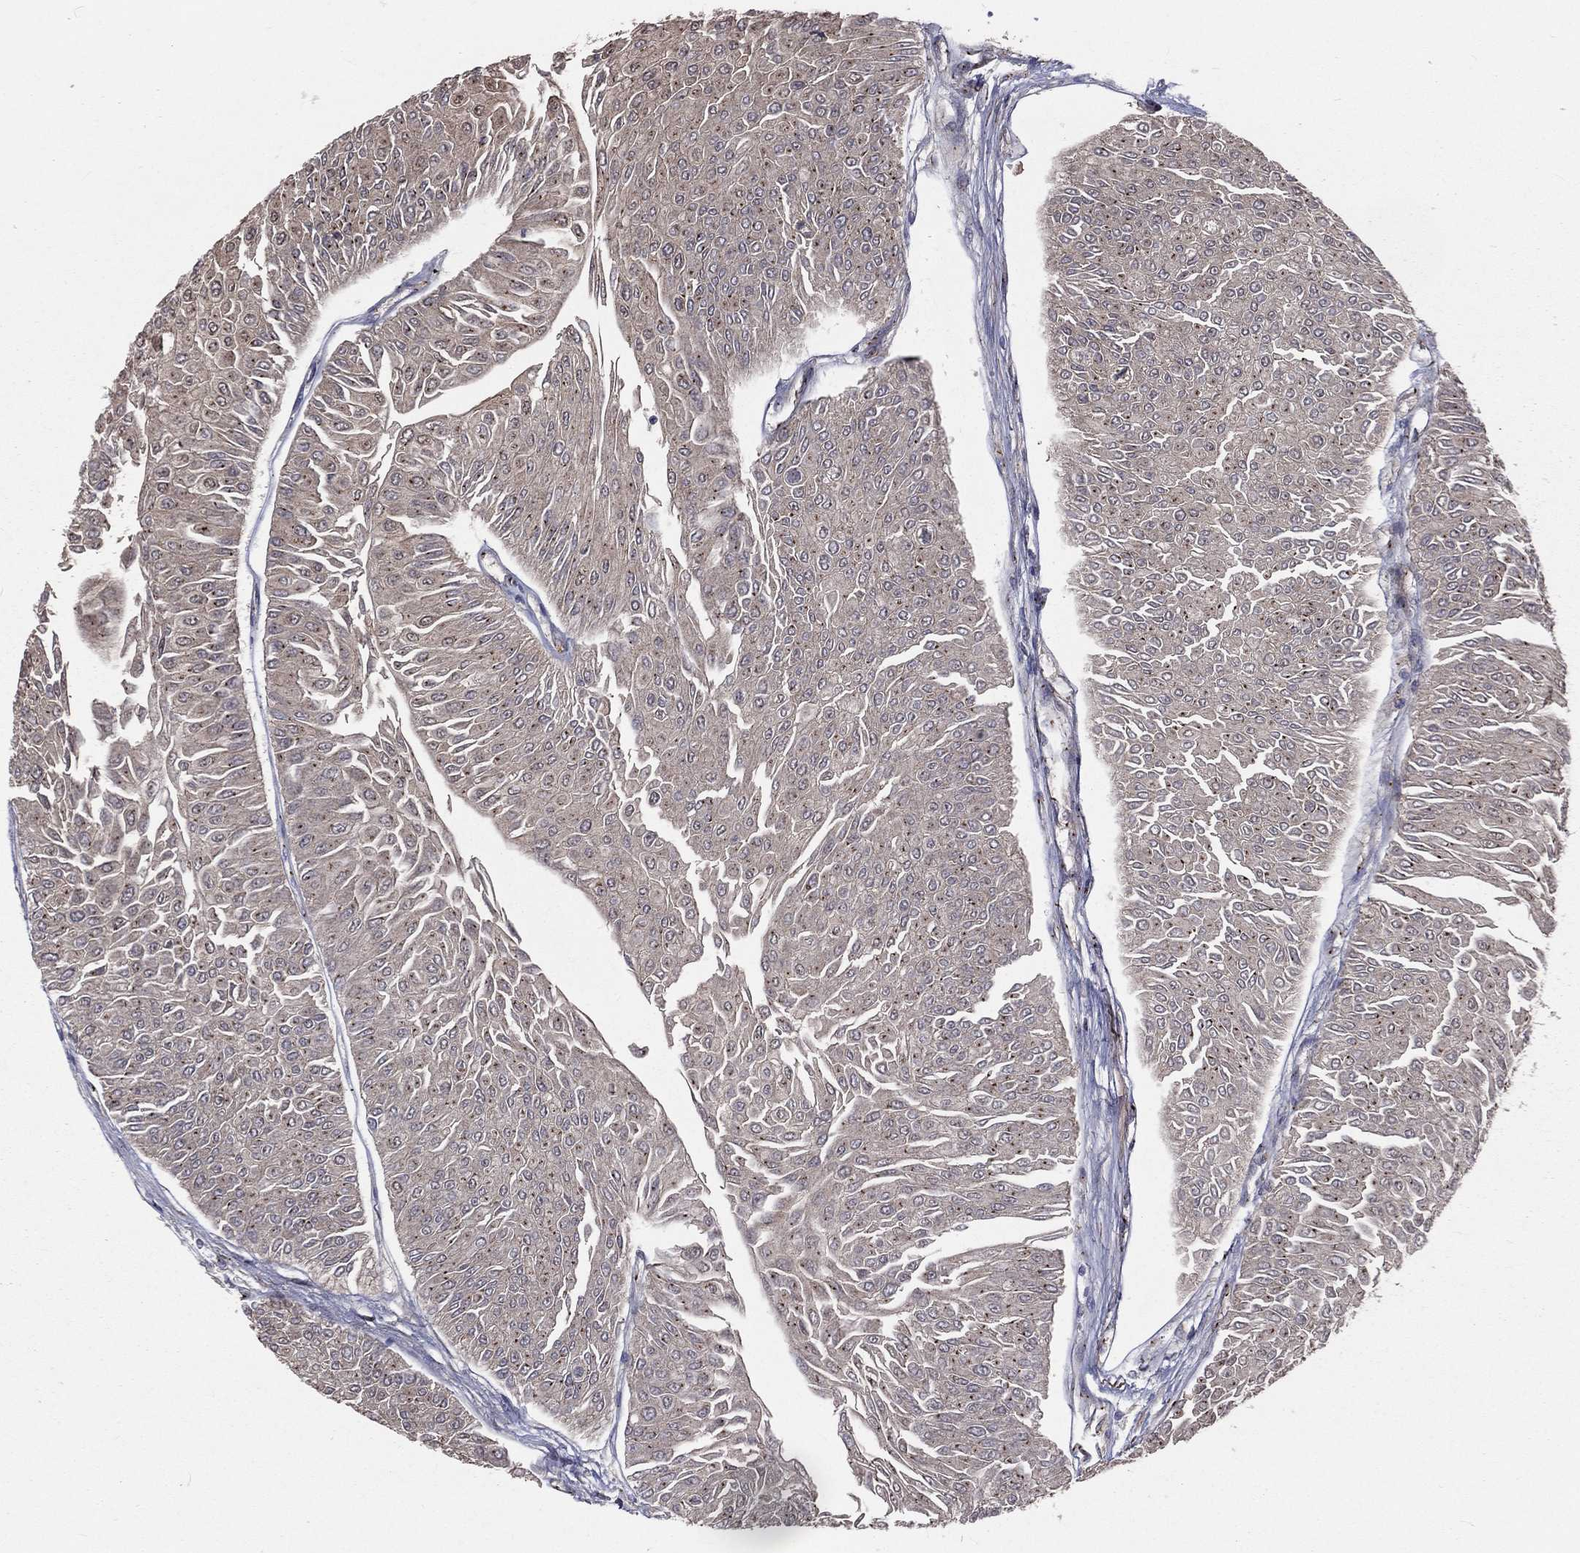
{"staining": {"intensity": "moderate", "quantity": "<25%", "location": "cytoplasmic/membranous"}, "tissue": "urothelial cancer", "cell_type": "Tumor cells", "image_type": "cancer", "snomed": [{"axis": "morphology", "description": "Urothelial carcinoma, Low grade"}, {"axis": "topography", "description": "Urinary bladder"}], "caption": "Low-grade urothelial carcinoma stained for a protein reveals moderate cytoplasmic/membranous positivity in tumor cells.", "gene": "CROCC", "patient": {"sex": "male", "age": 67}}